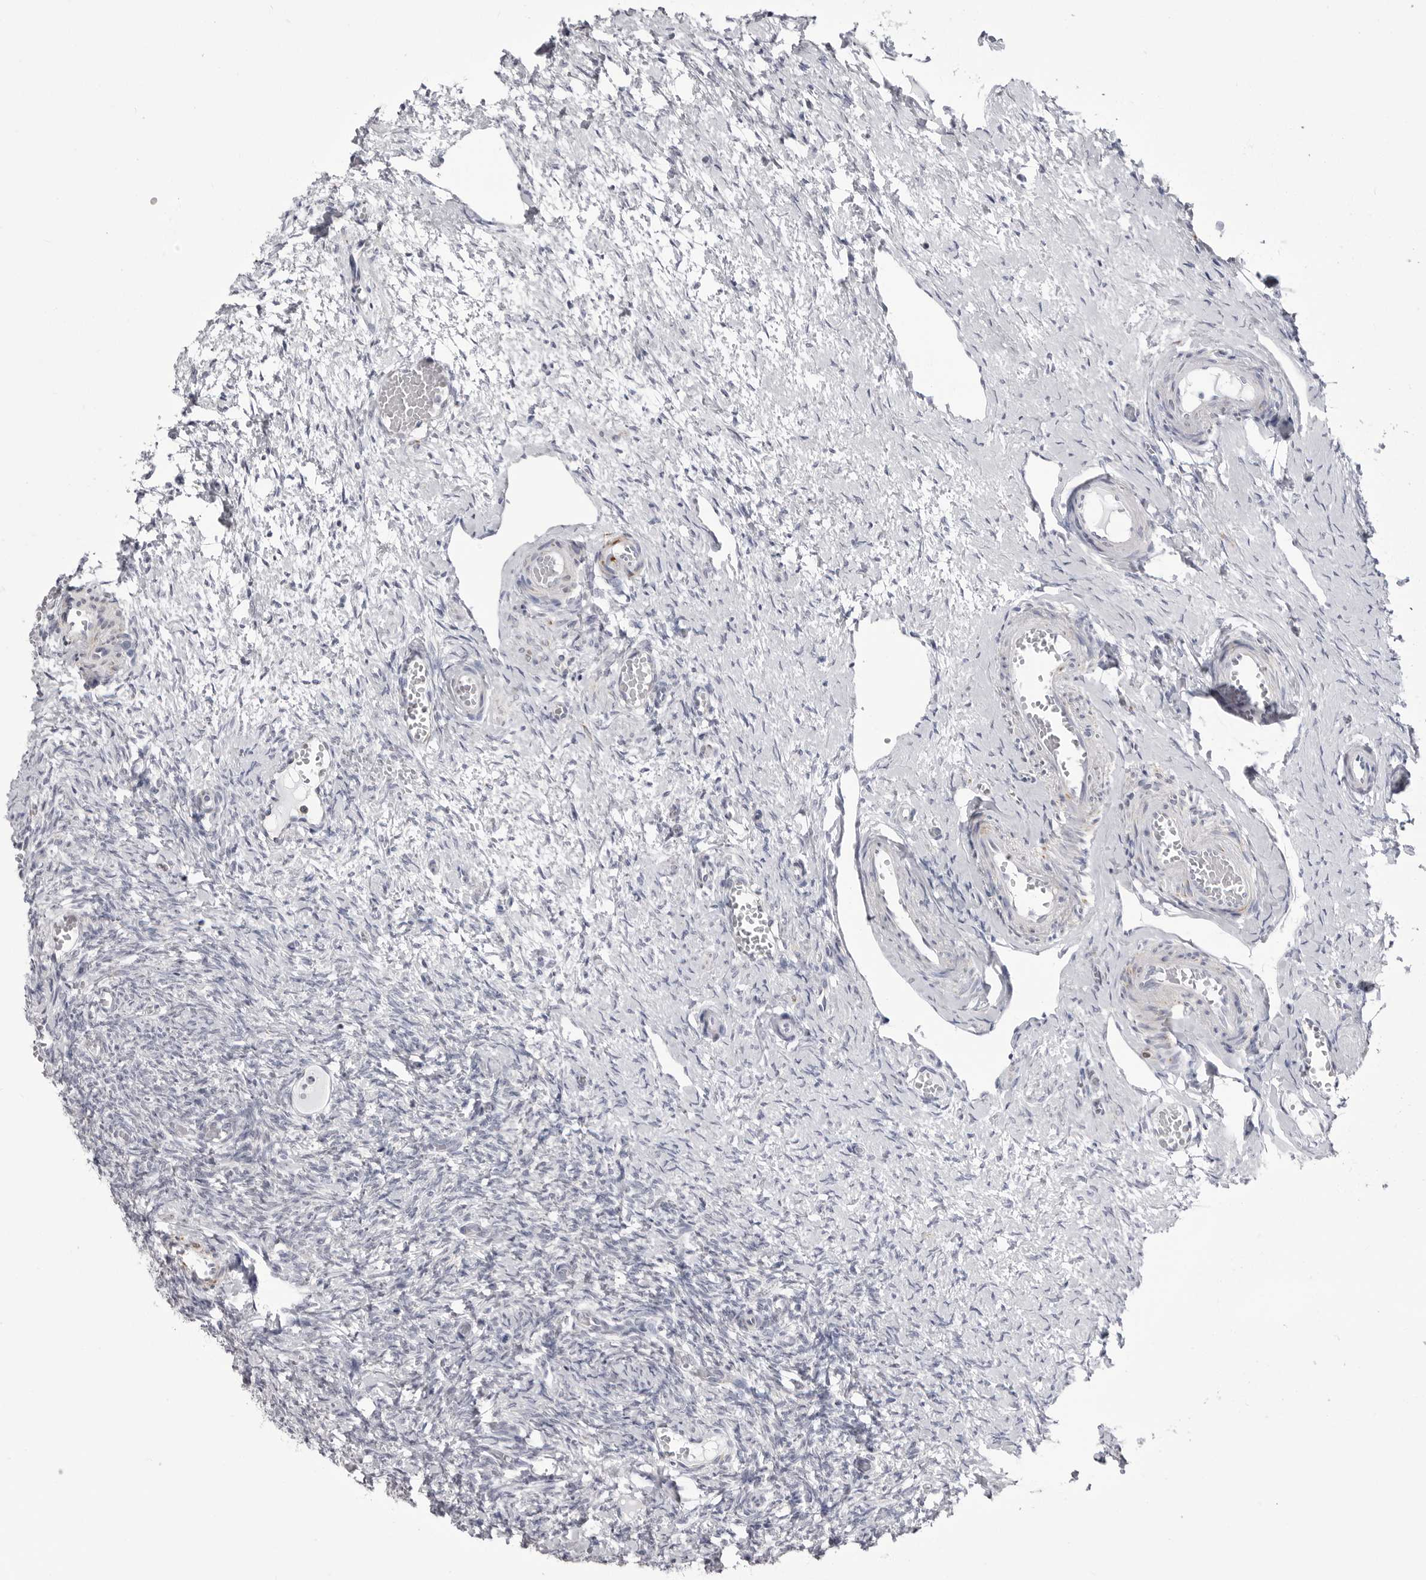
{"staining": {"intensity": "negative", "quantity": "none", "location": "none"}, "tissue": "ovary", "cell_type": "Ovarian stroma cells", "image_type": "normal", "snomed": [{"axis": "morphology", "description": "Adenocarcinoma, NOS"}, {"axis": "topography", "description": "Endometrium"}], "caption": "Immunohistochemistry (IHC) histopathology image of unremarkable ovary: ovary stained with DAB shows no significant protein positivity in ovarian stroma cells.", "gene": "FH", "patient": {"sex": "female", "age": 32}}